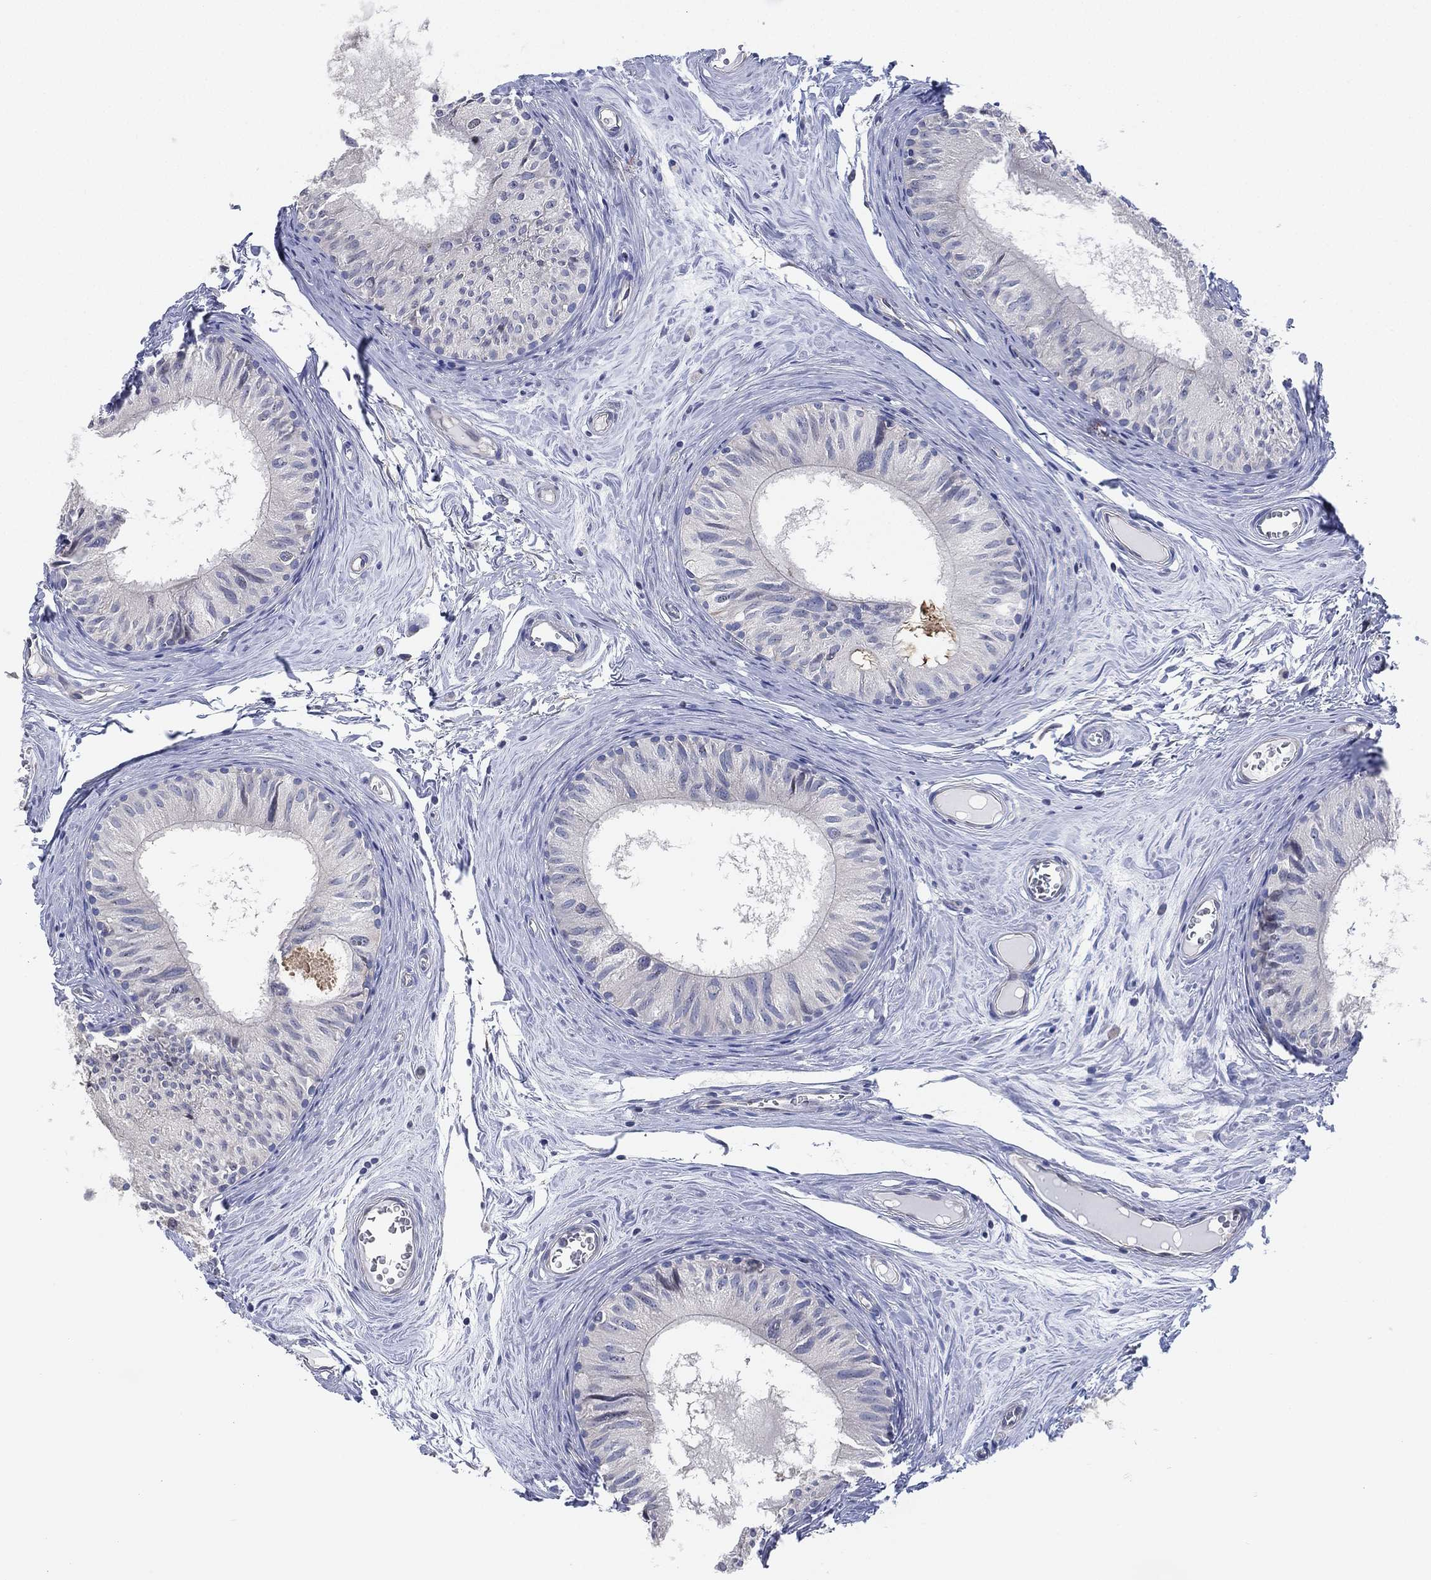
{"staining": {"intensity": "negative", "quantity": "none", "location": "none"}, "tissue": "epididymis", "cell_type": "Glandular cells", "image_type": "normal", "snomed": [{"axis": "morphology", "description": "Normal tissue, NOS"}, {"axis": "topography", "description": "Epididymis"}], "caption": "The micrograph exhibits no staining of glandular cells in benign epididymis.", "gene": "CFTR", "patient": {"sex": "male", "age": 52}}